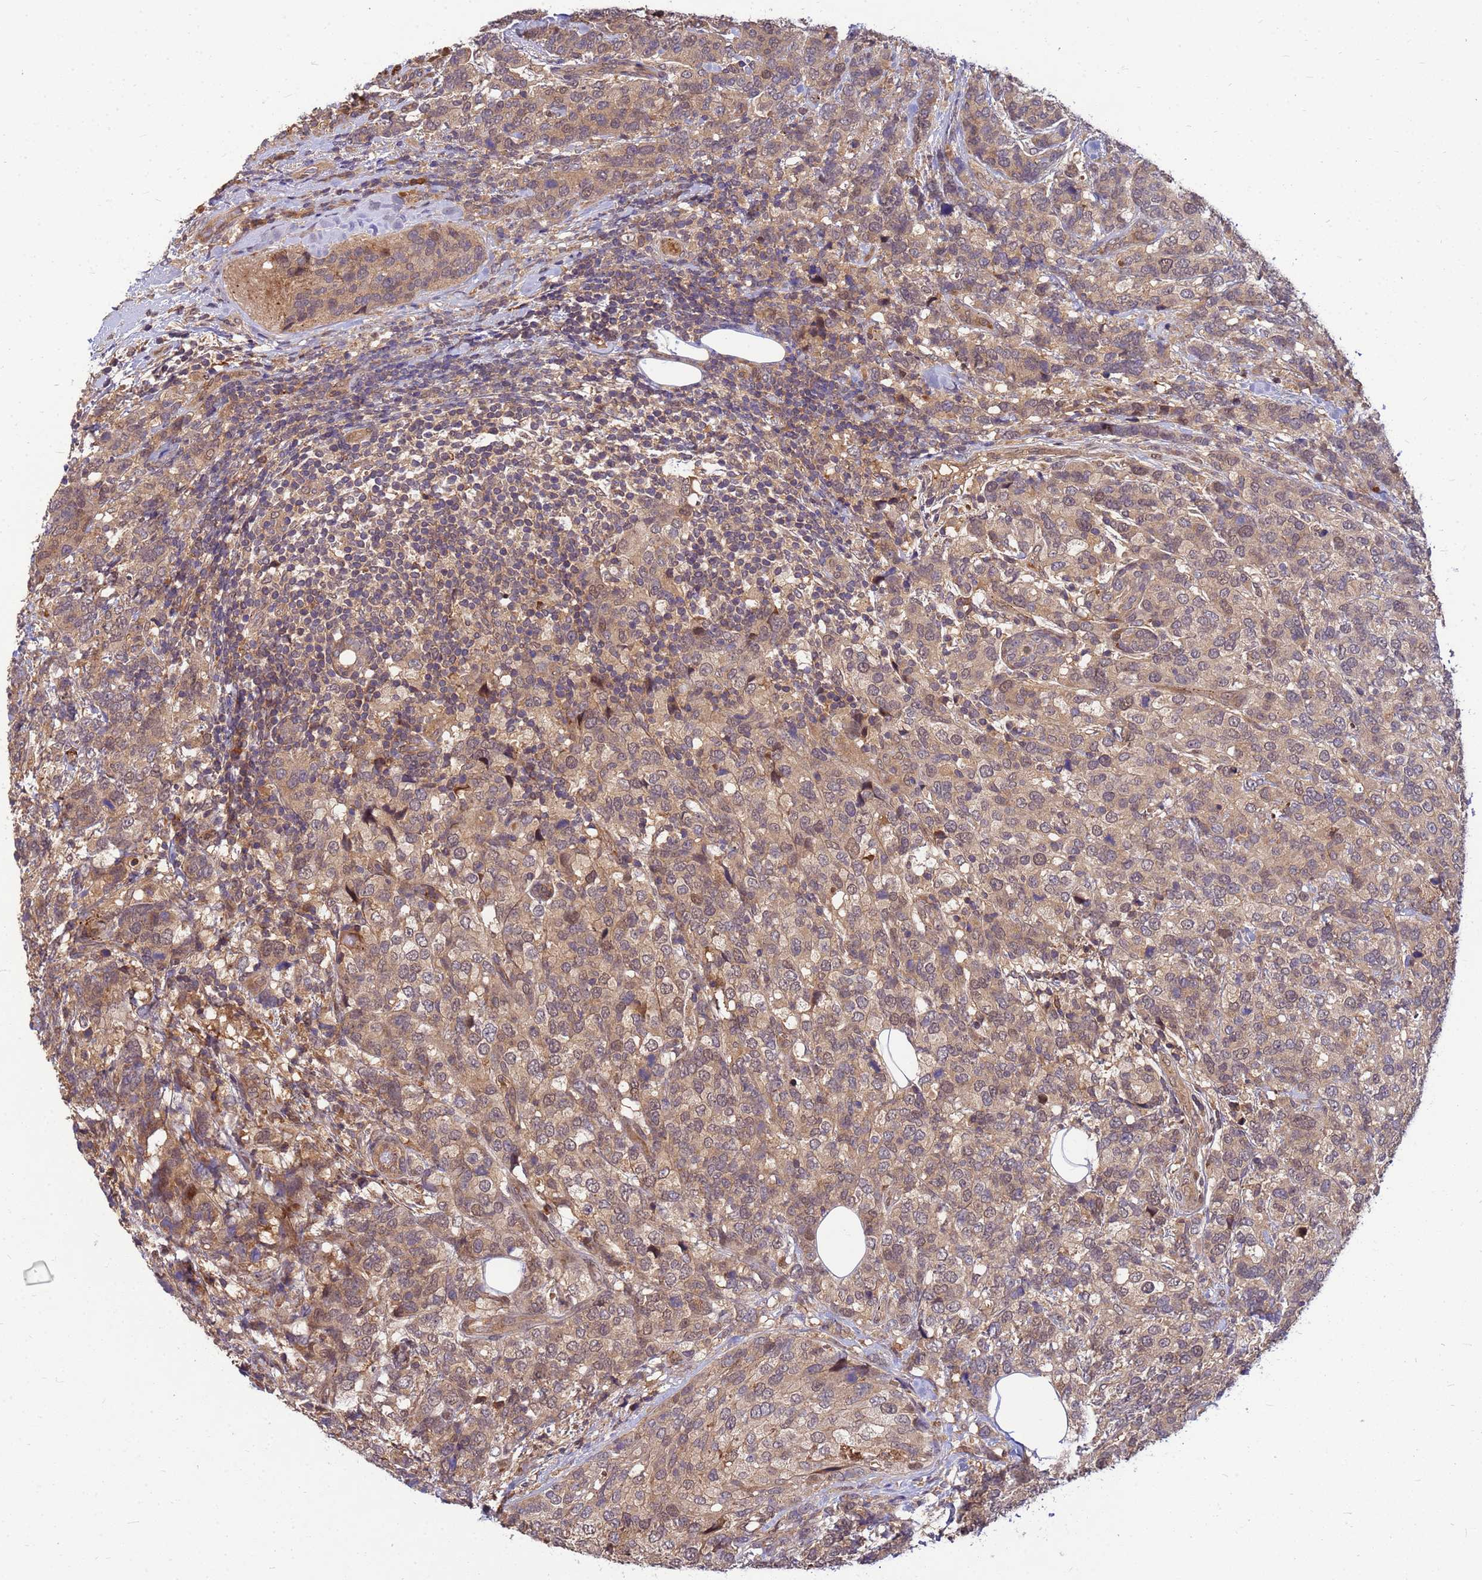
{"staining": {"intensity": "weak", "quantity": ">75%", "location": "cytoplasmic/membranous"}, "tissue": "breast cancer", "cell_type": "Tumor cells", "image_type": "cancer", "snomed": [{"axis": "morphology", "description": "Lobular carcinoma"}, {"axis": "topography", "description": "Breast"}], "caption": "Protein staining demonstrates weak cytoplasmic/membranous positivity in approximately >75% of tumor cells in breast cancer.", "gene": "DUS4L", "patient": {"sex": "female", "age": 59}}